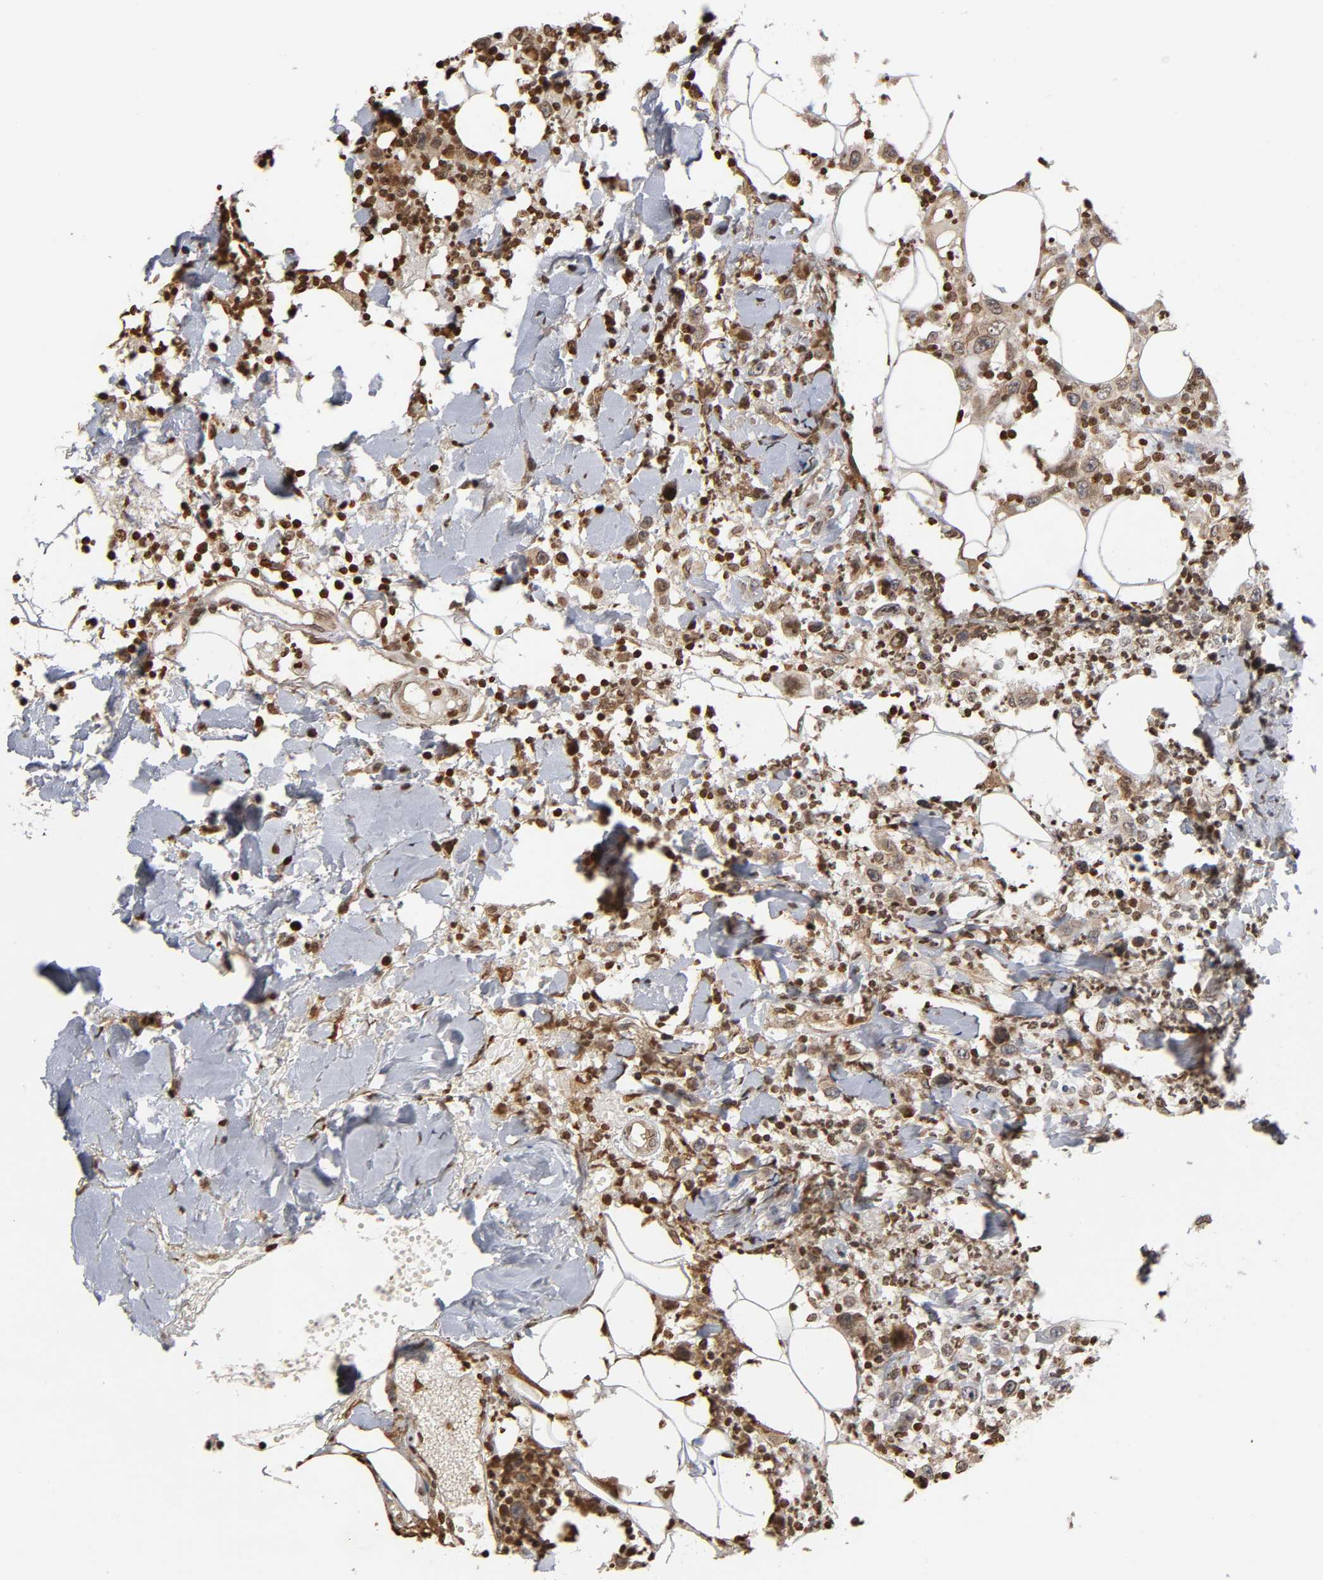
{"staining": {"intensity": "weak", "quantity": ">75%", "location": "cytoplasmic/membranous"}, "tissue": "thyroid cancer", "cell_type": "Tumor cells", "image_type": "cancer", "snomed": [{"axis": "morphology", "description": "Carcinoma, NOS"}, {"axis": "topography", "description": "Thyroid gland"}], "caption": "A high-resolution histopathology image shows immunohistochemistry staining of carcinoma (thyroid), which shows weak cytoplasmic/membranous expression in approximately >75% of tumor cells.", "gene": "ITGAV", "patient": {"sex": "female", "age": 77}}